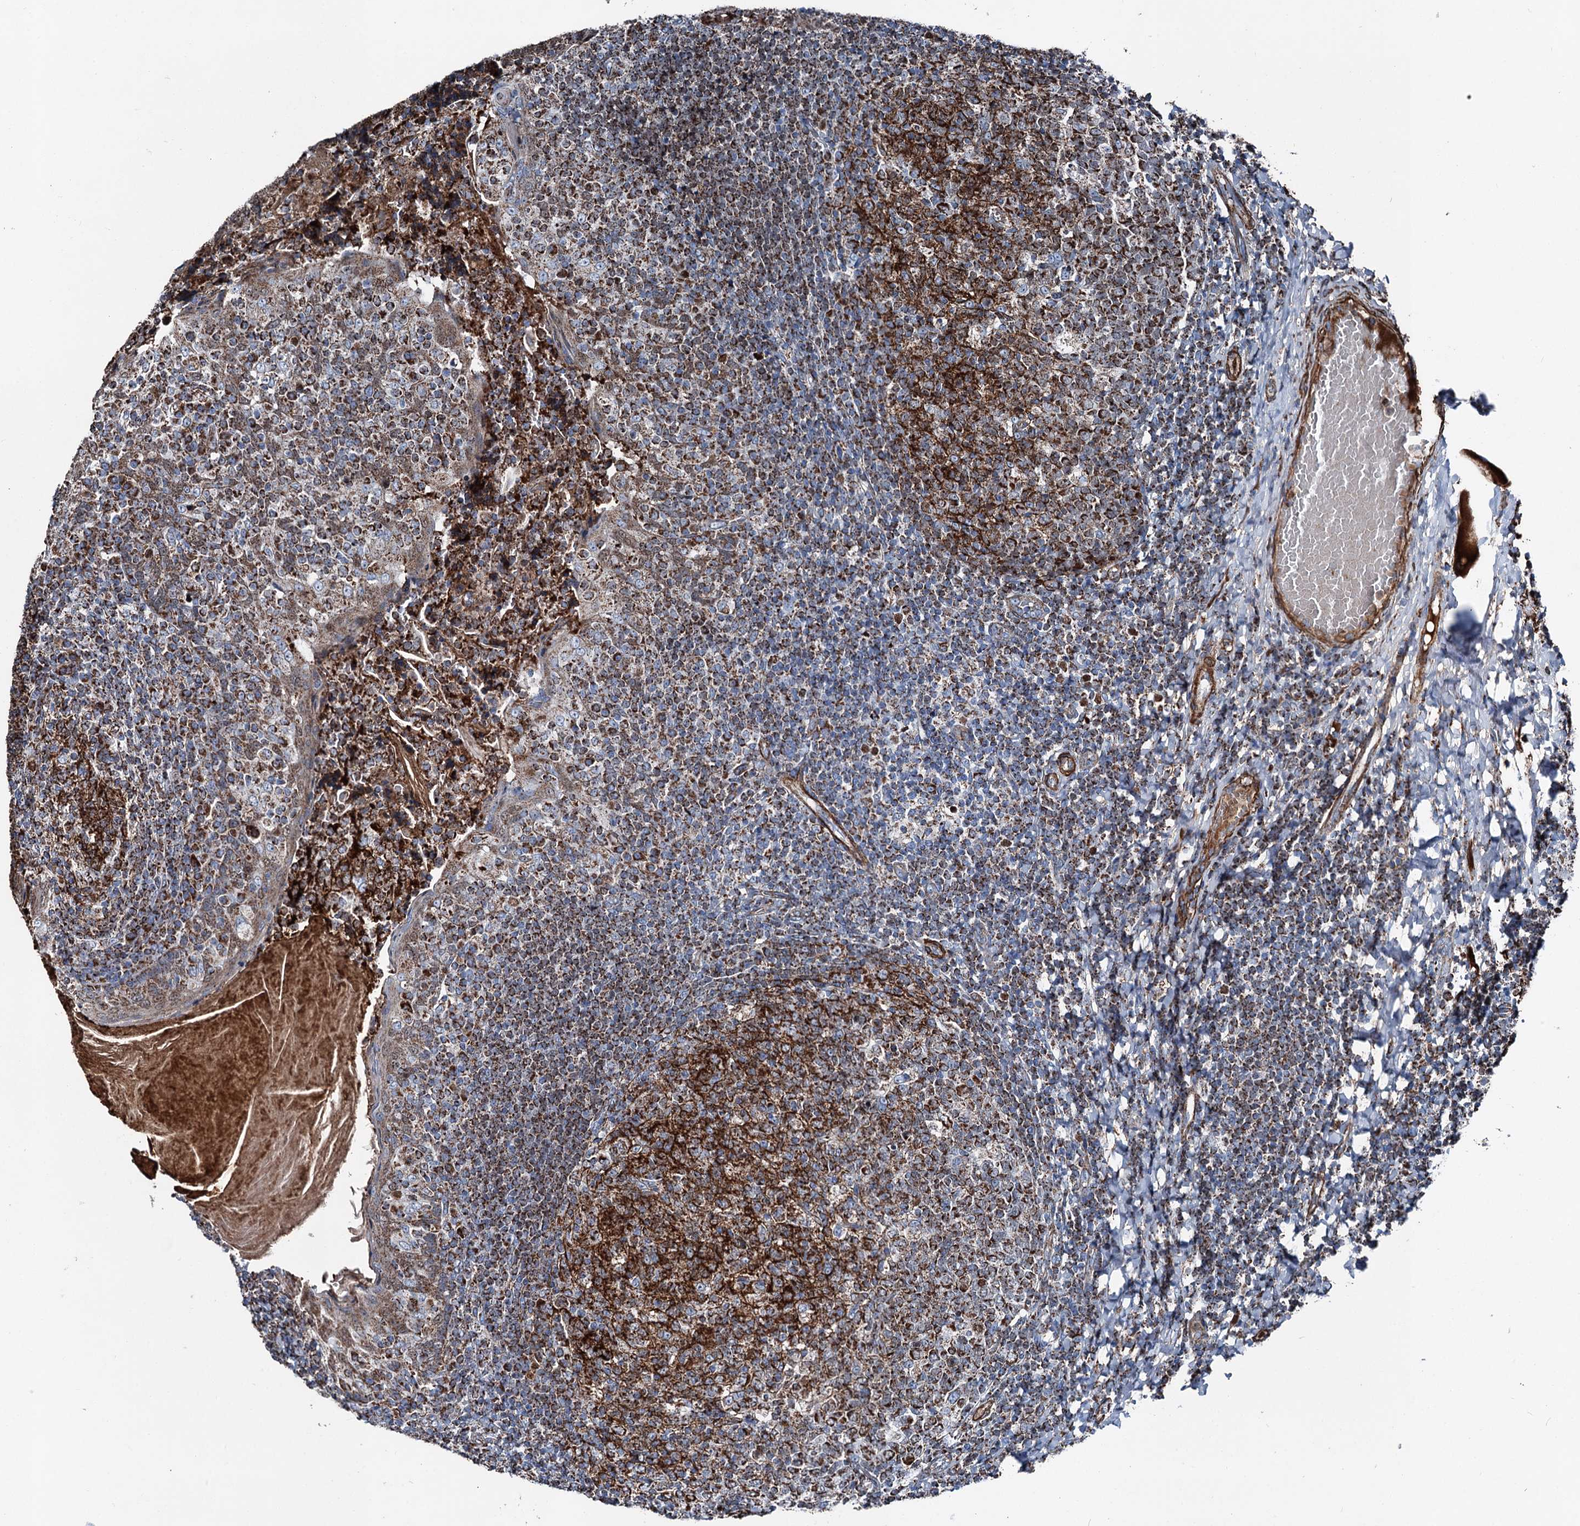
{"staining": {"intensity": "strong", "quantity": "25%-75%", "location": "cytoplasmic/membranous"}, "tissue": "tonsil", "cell_type": "Germinal center cells", "image_type": "normal", "snomed": [{"axis": "morphology", "description": "Normal tissue, NOS"}, {"axis": "topography", "description": "Tonsil"}], "caption": "Immunohistochemical staining of normal tonsil exhibits strong cytoplasmic/membranous protein staining in about 25%-75% of germinal center cells.", "gene": "DDIAS", "patient": {"sex": "female", "age": 19}}